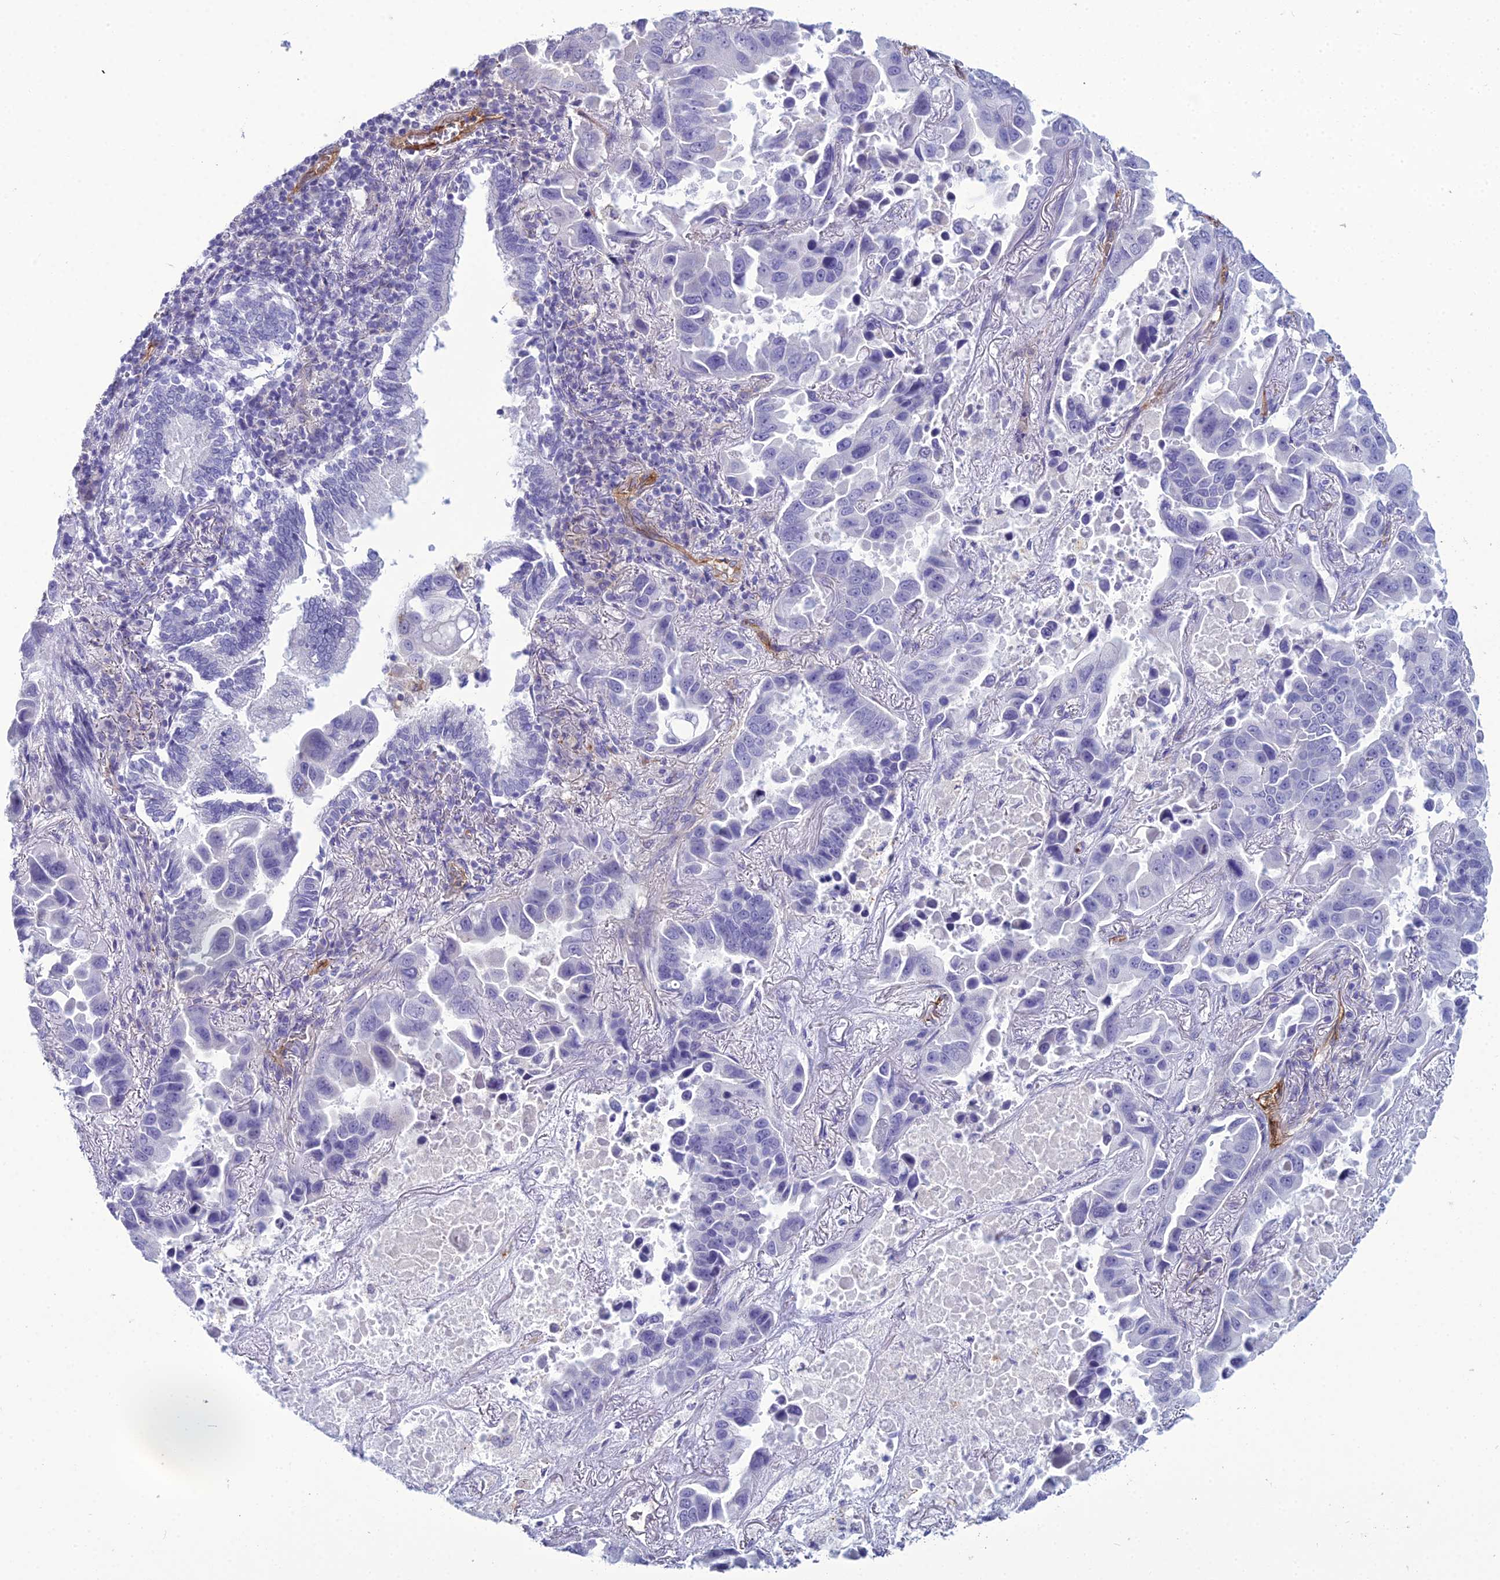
{"staining": {"intensity": "negative", "quantity": "none", "location": "none"}, "tissue": "lung cancer", "cell_type": "Tumor cells", "image_type": "cancer", "snomed": [{"axis": "morphology", "description": "Adenocarcinoma, NOS"}, {"axis": "topography", "description": "Lung"}], "caption": "Tumor cells are negative for protein expression in human lung cancer (adenocarcinoma).", "gene": "ACE", "patient": {"sex": "male", "age": 64}}